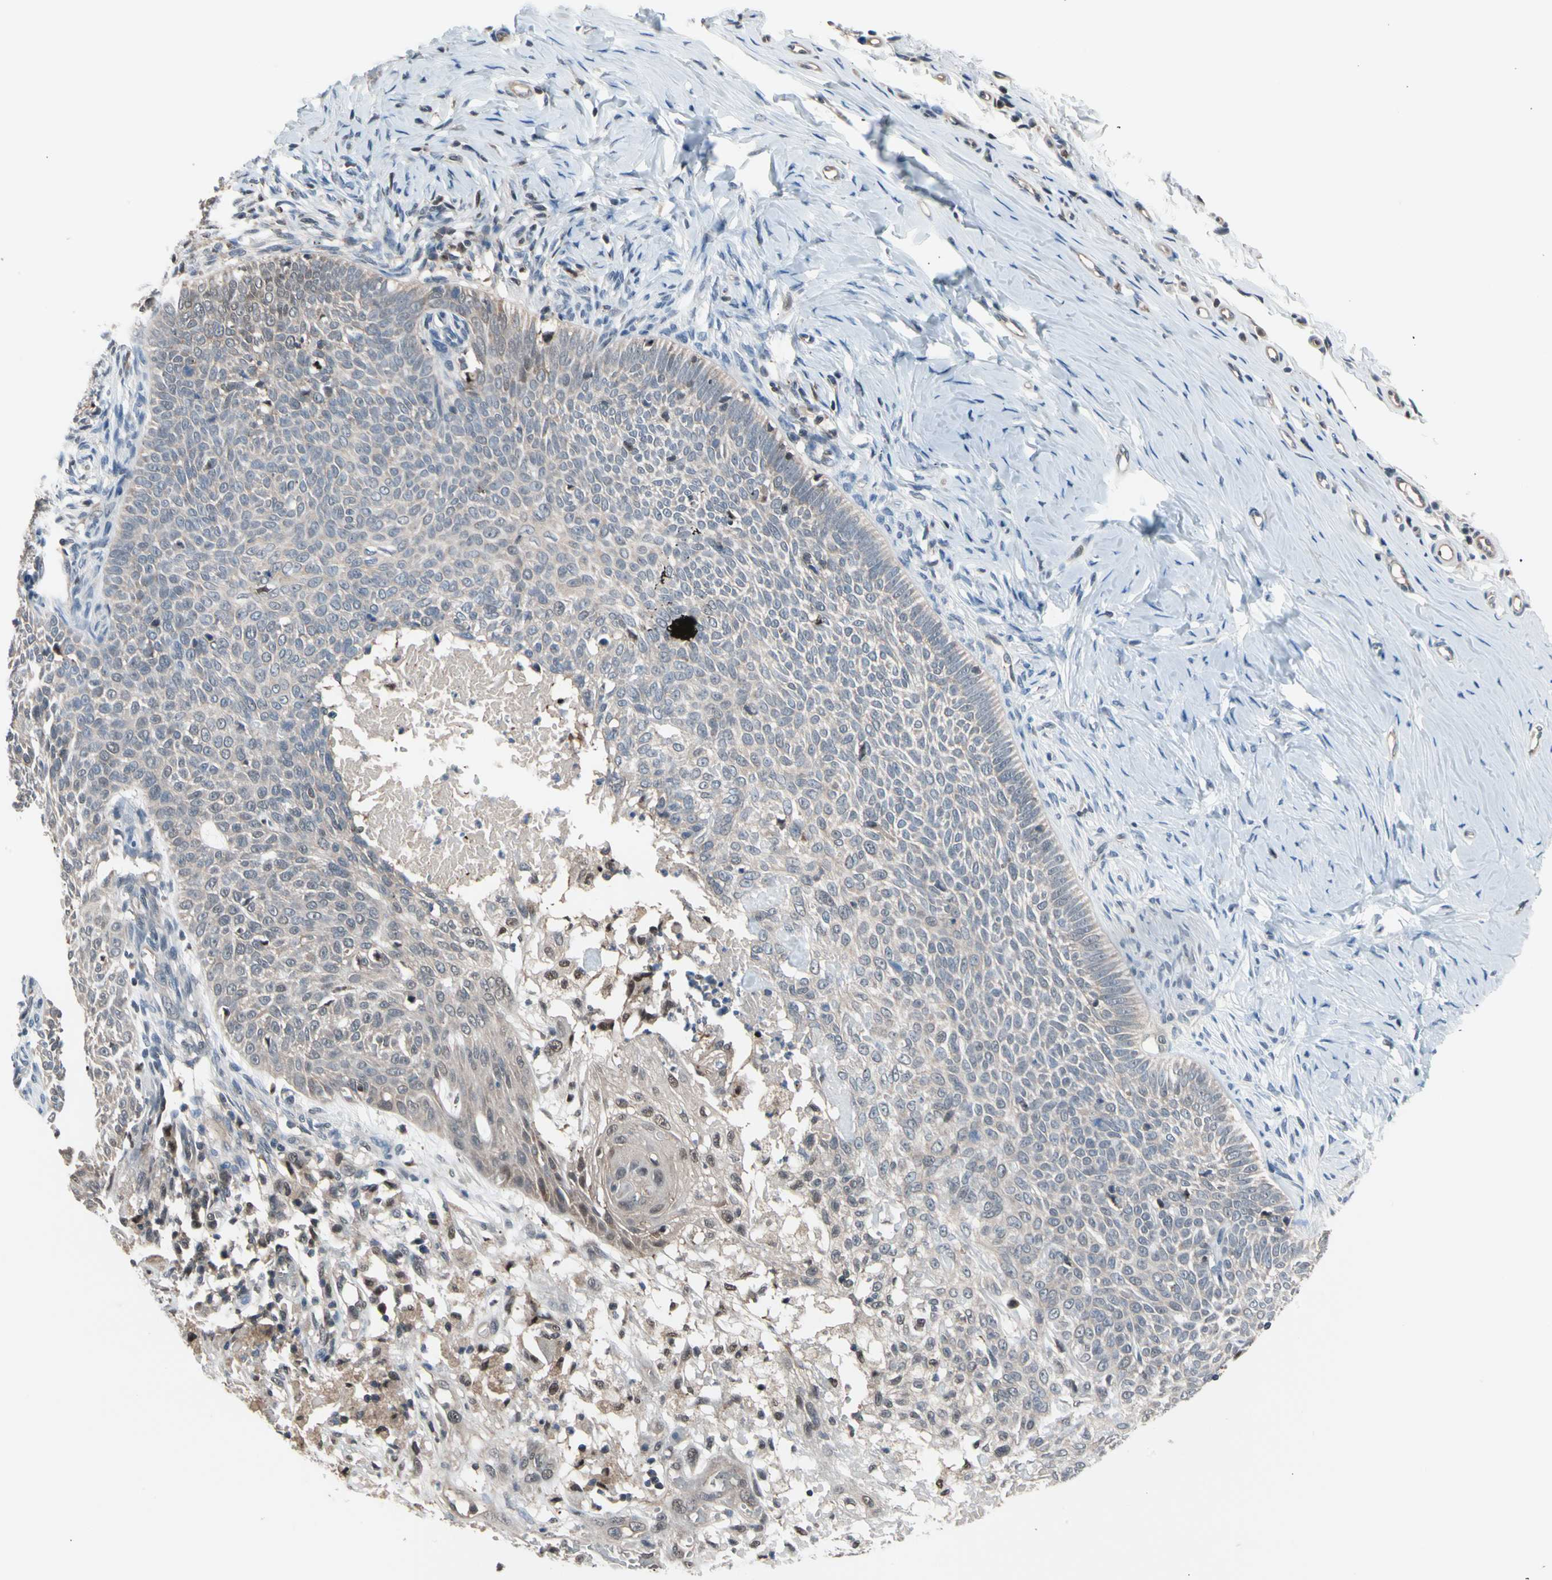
{"staining": {"intensity": "weak", "quantity": "25%-75%", "location": "cytoplasmic/membranous"}, "tissue": "skin cancer", "cell_type": "Tumor cells", "image_type": "cancer", "snomed": [{"axis": "morphology", "description": "Normal tissue, NOS"}, {"axis": "morphology", "description": "Basal cell carcinoma"}, {"axis": "topography", "description": "Skin"}], "caption": "Human skin basal cell carcinoma stained with a brown dye displays weak cytoplasmic/membranous positive positivity in approximately 25%-75% of tumor cells.", "gene": "PSMA2", "patient": {"sex": "male", "age": 87}}